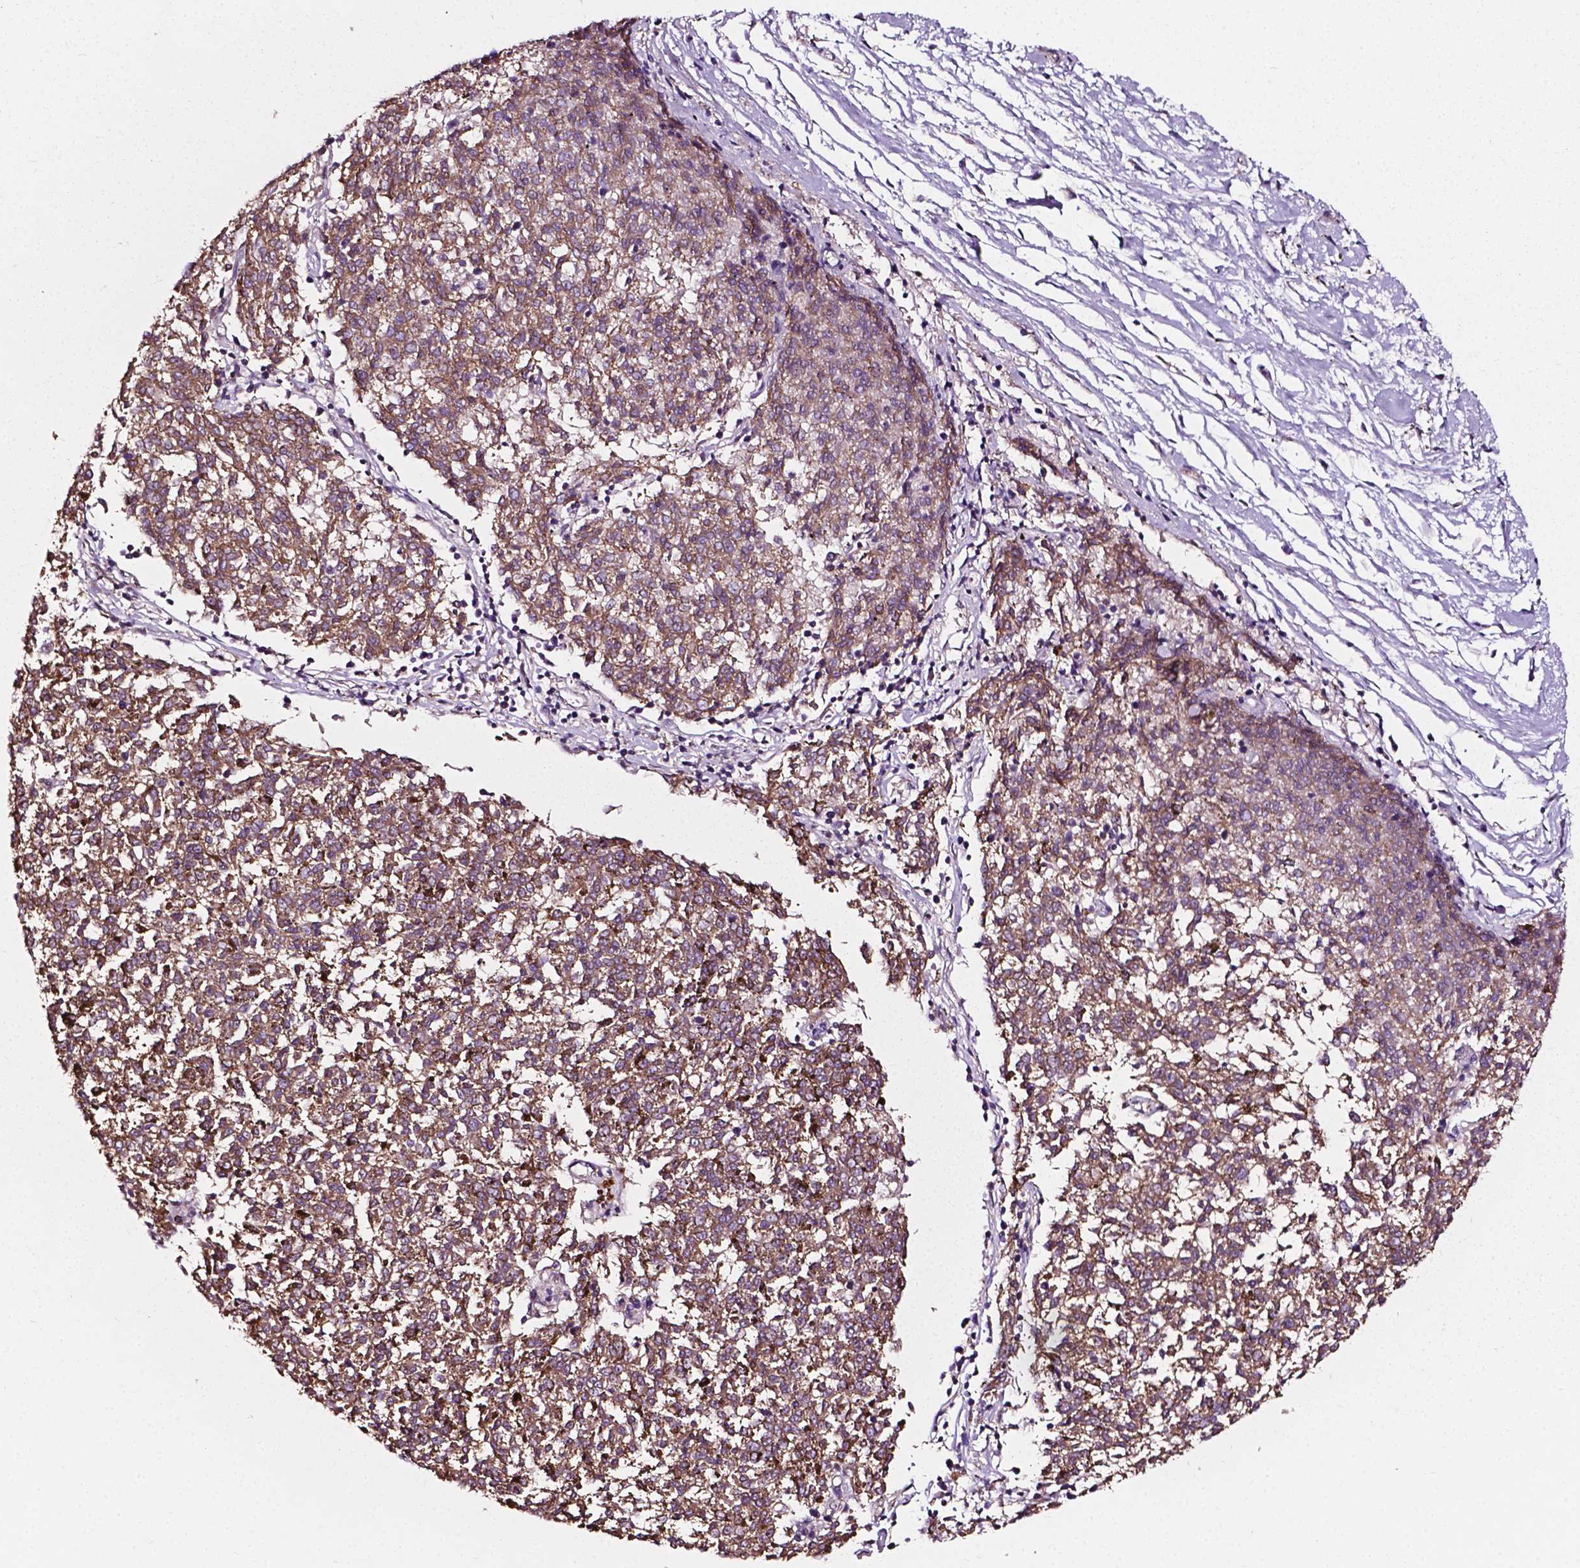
{"staining": {"intensity": "moderate", "quantity": ">75%", "location": "cytoplasmic/membranous"}, "tissue": "melanoma", "cell_type": "Tumor cells", "image_type": "cancer", "snomed": [{"axis": "morphology", "description": "Malignant melanoma, NOS"}, {"axis": "topography", "description": "Skin"}], "caption": "Melanoma stained for a protein shows moderate cytoplasmic/membranous positivity in tumor cells.", "gene": "ATG16L1", "patient": {"sex": "female", "age": 72}}